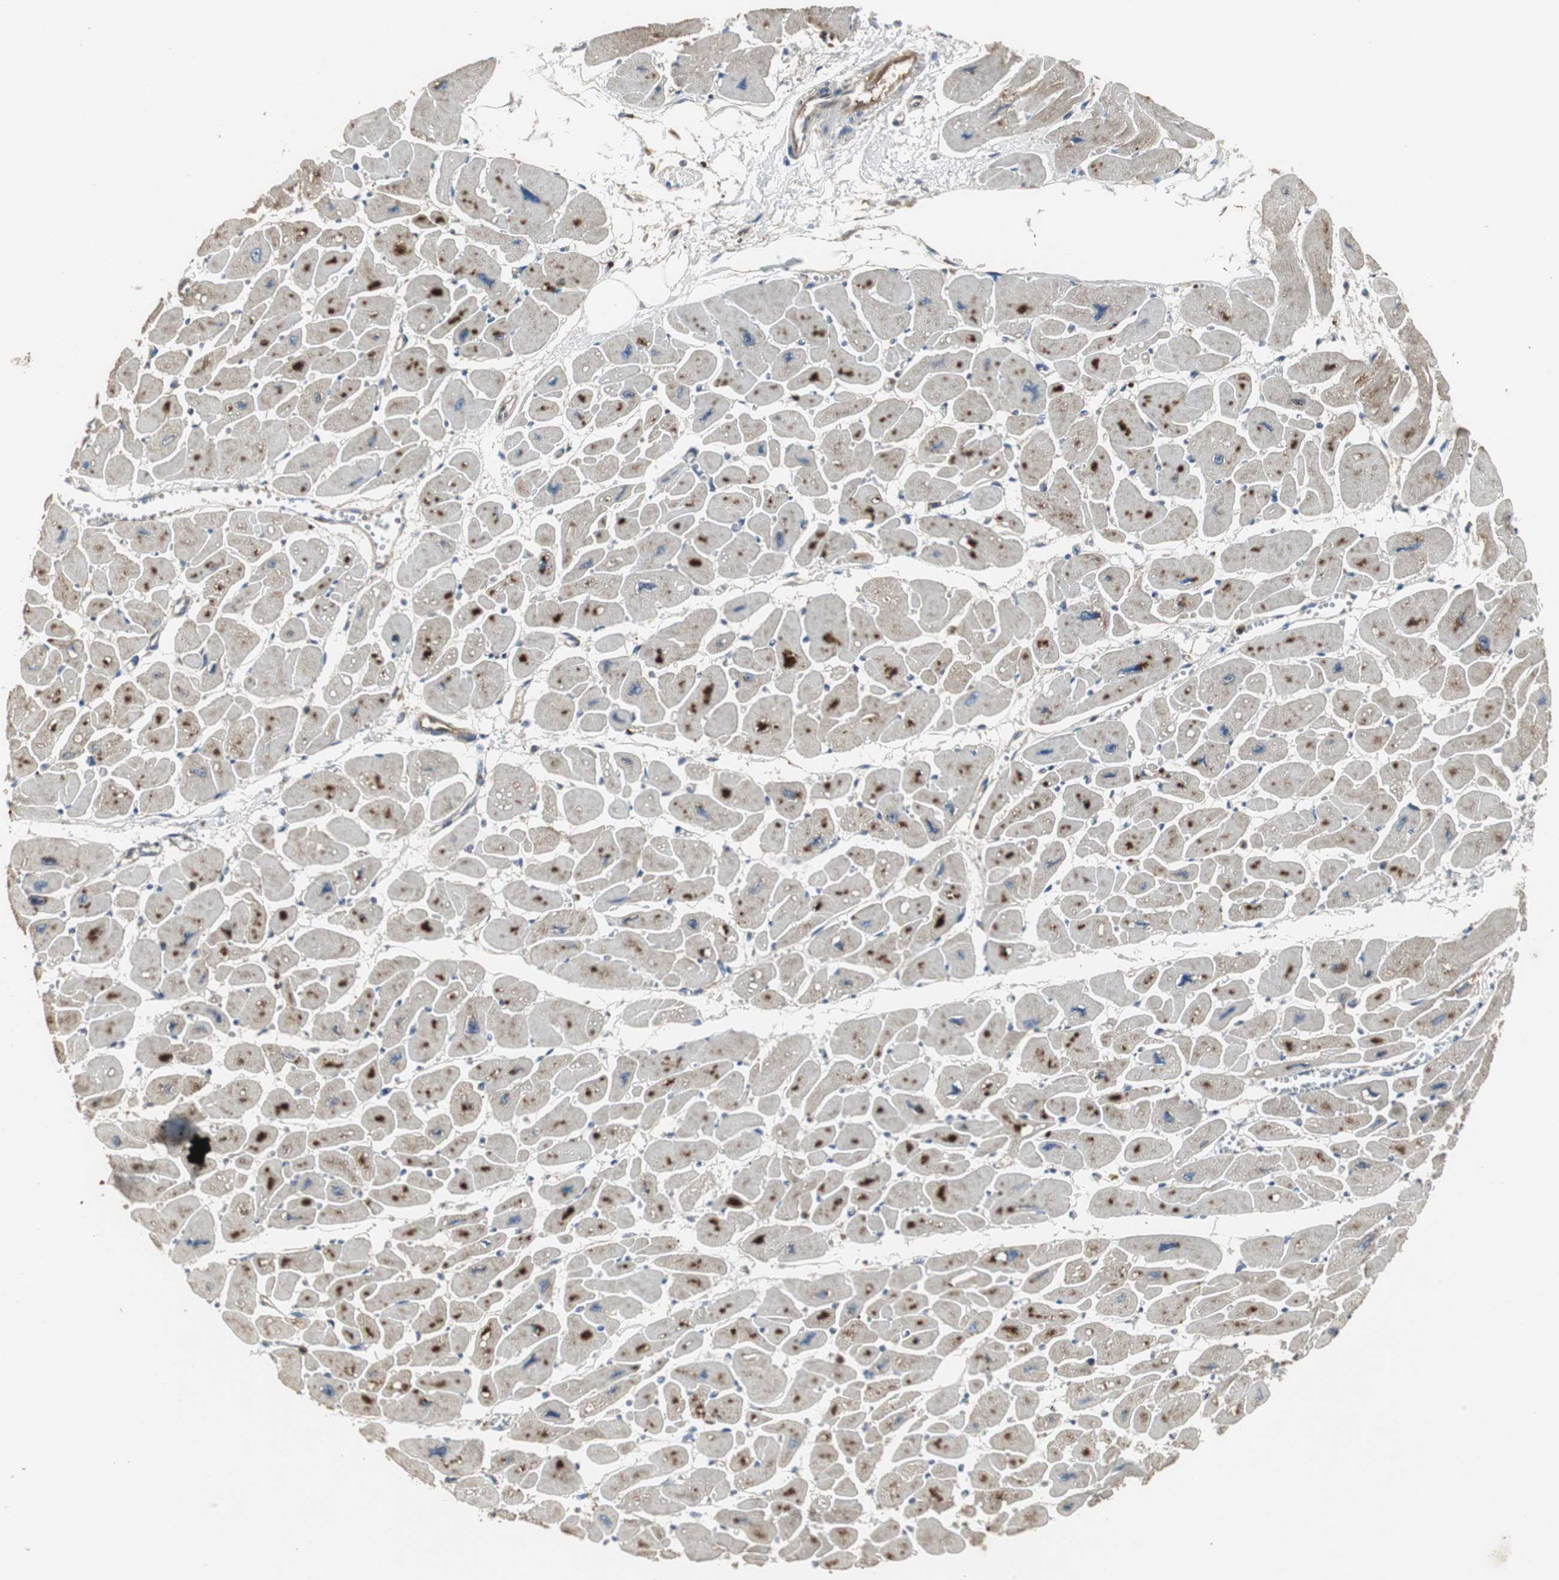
{"staining": {"intensity": "moderate", "quantity": "25%-75%", "location": "cytoplasmic/membranous"}, "tissue": "heart muscle", "cell_type": "Cardiomyocytes", "image_type": "normal", "snomed": [{"axis": "morphology", "description": "Normal tissue, NOS"}, {"axis": "topography", "description": "Heart"}], "caption": "Immunohistochemical staining of benign human heart muscle demonstrates 25%-75% levels of moderate cytoplasmic/membranous protein positivity in about 25%-75% of cardiomyocytes. (brown staining indicates protein expression, while blue staining denotes nuclei).", "gene": "JTB", "patient": {"sex": "female", "age": 54}}